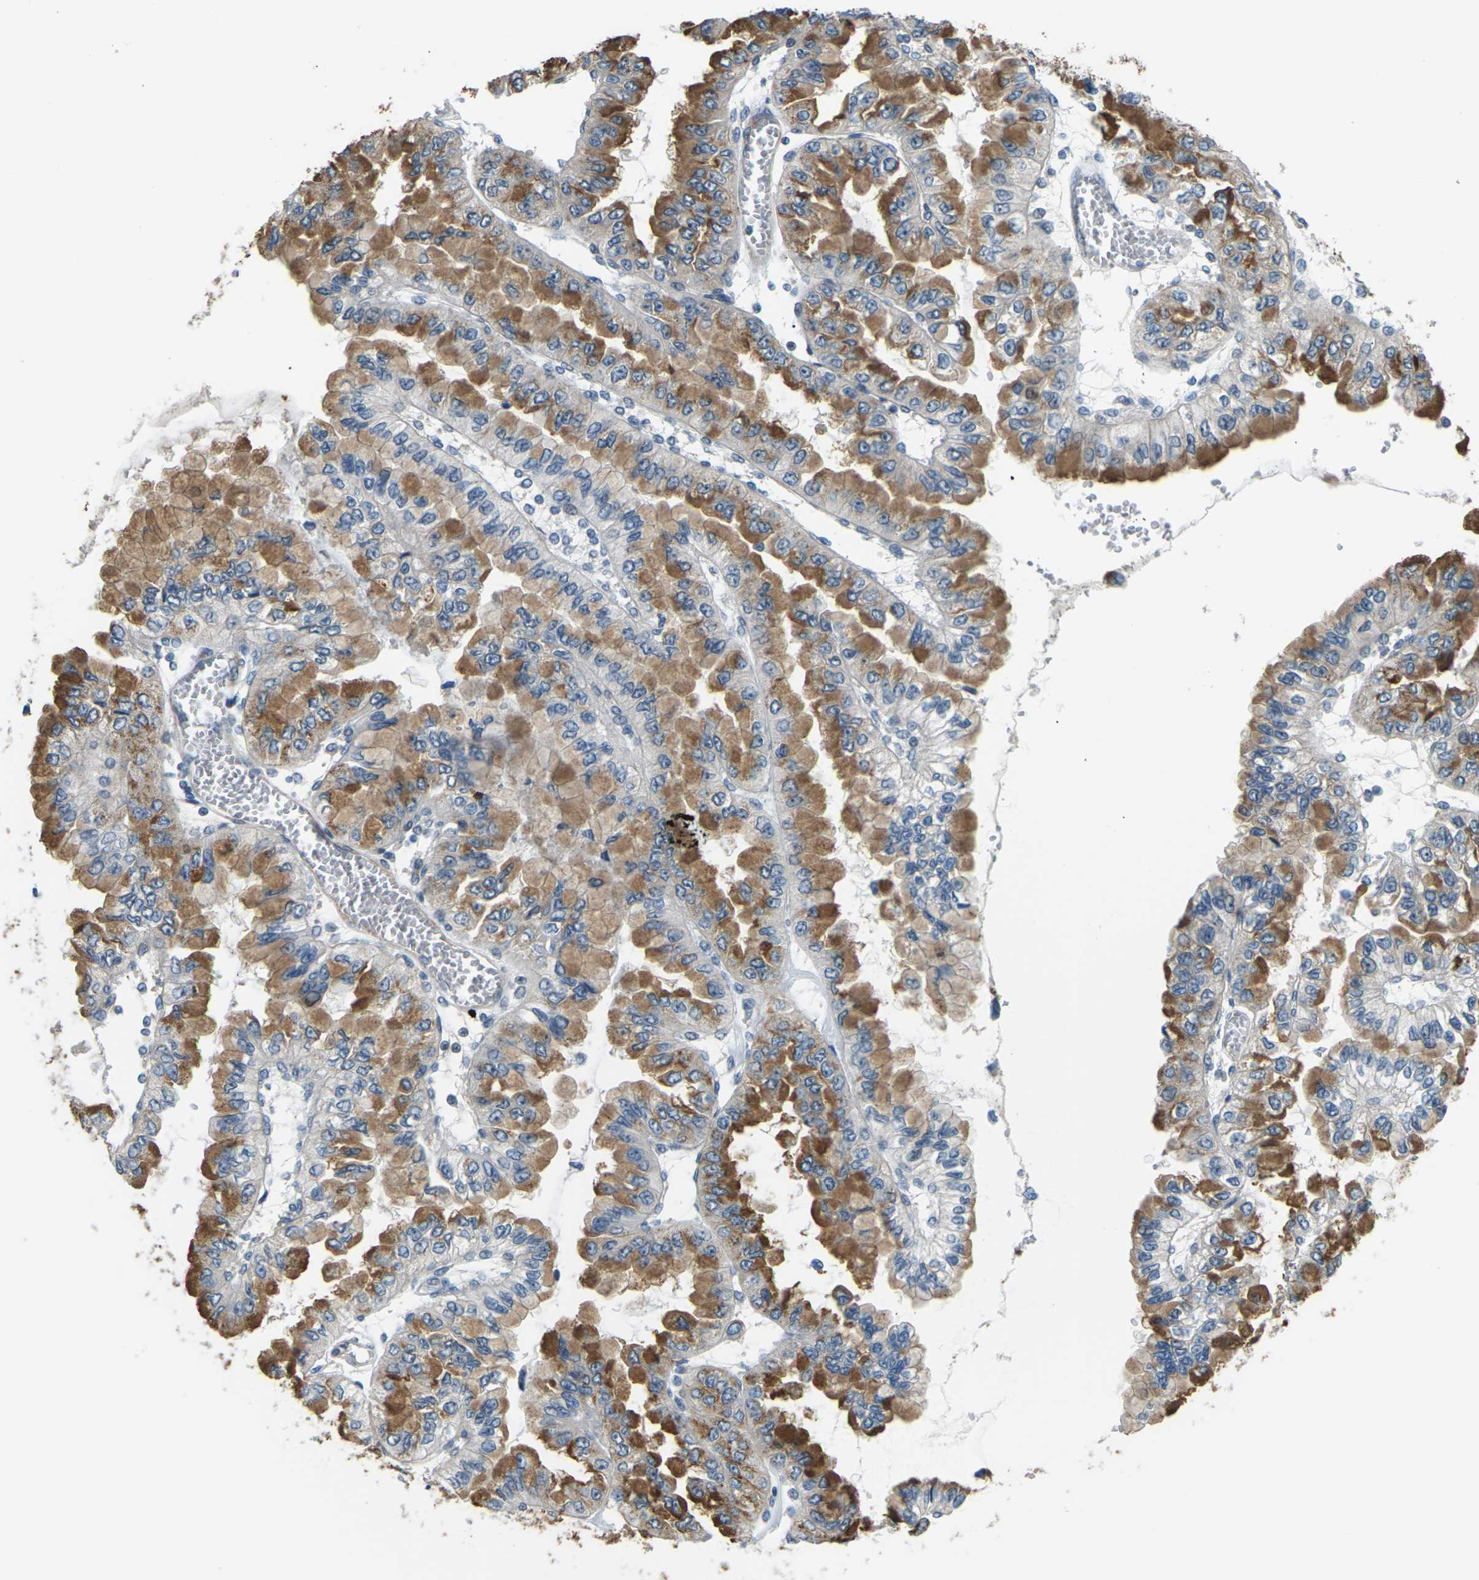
{"staining": {"intensity": "moderate", "quantity": ">75%", "location": "cytoplasmic/membranous"}, "tissue": "liver cancer", "cell_type": "Tumor cells", "image_type": "cancer", "snomed": [{"axis": "morphology", "description": "Cholangiocarcinoma"}, {"axis": "topography", "description": "Liver"}], "caption": "Protein staining by immunohistochemistry displays moderate cytoplasmic/membranous expression in approximately >75% of tumor cells in liver cancer.", "gene": "SLC13A3", "patient": {"sex": "female", "age": 79}}